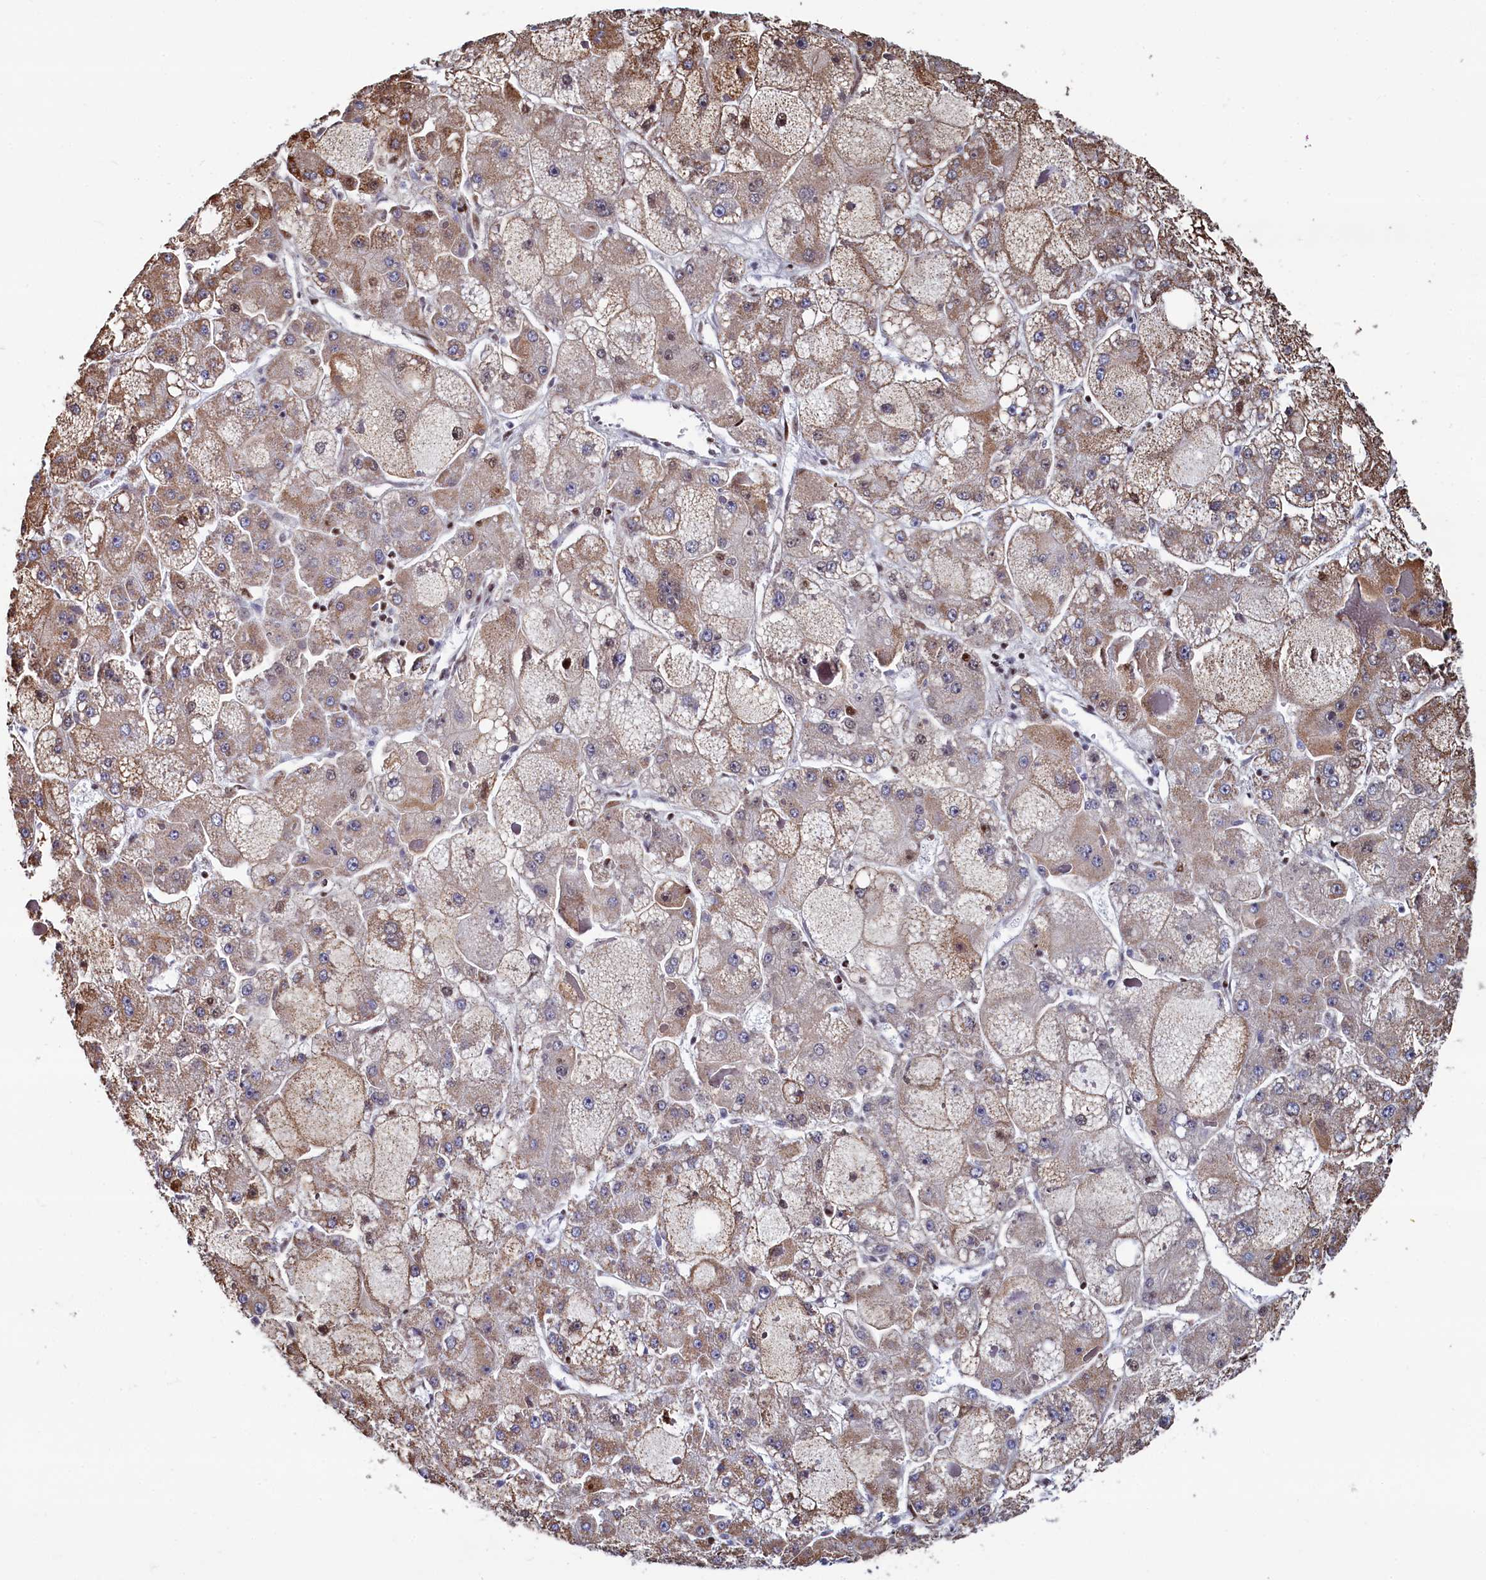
{"staining": {"intensity": "moderate", "quantity": ">75%", "location": "cytoplasmic/membranous"}, "tissue": "liver cancer", "cell_type": "Tumor cells", "image_type": "cancer", "snomed": [{"axis": "morphology", "description": "Carcinoma, Hepatocellular, NOS"}, {"axis": "topography", "description": "Liver"}], "caption": "Human liver hepatocellular carcinoma stained with a brown dye displays moderate cytoplasmic/membranous positive expression in approximately >75% of tumor cells.", "gene": "HDGFL3", "patient": {"sex": "female", "age": 73}}